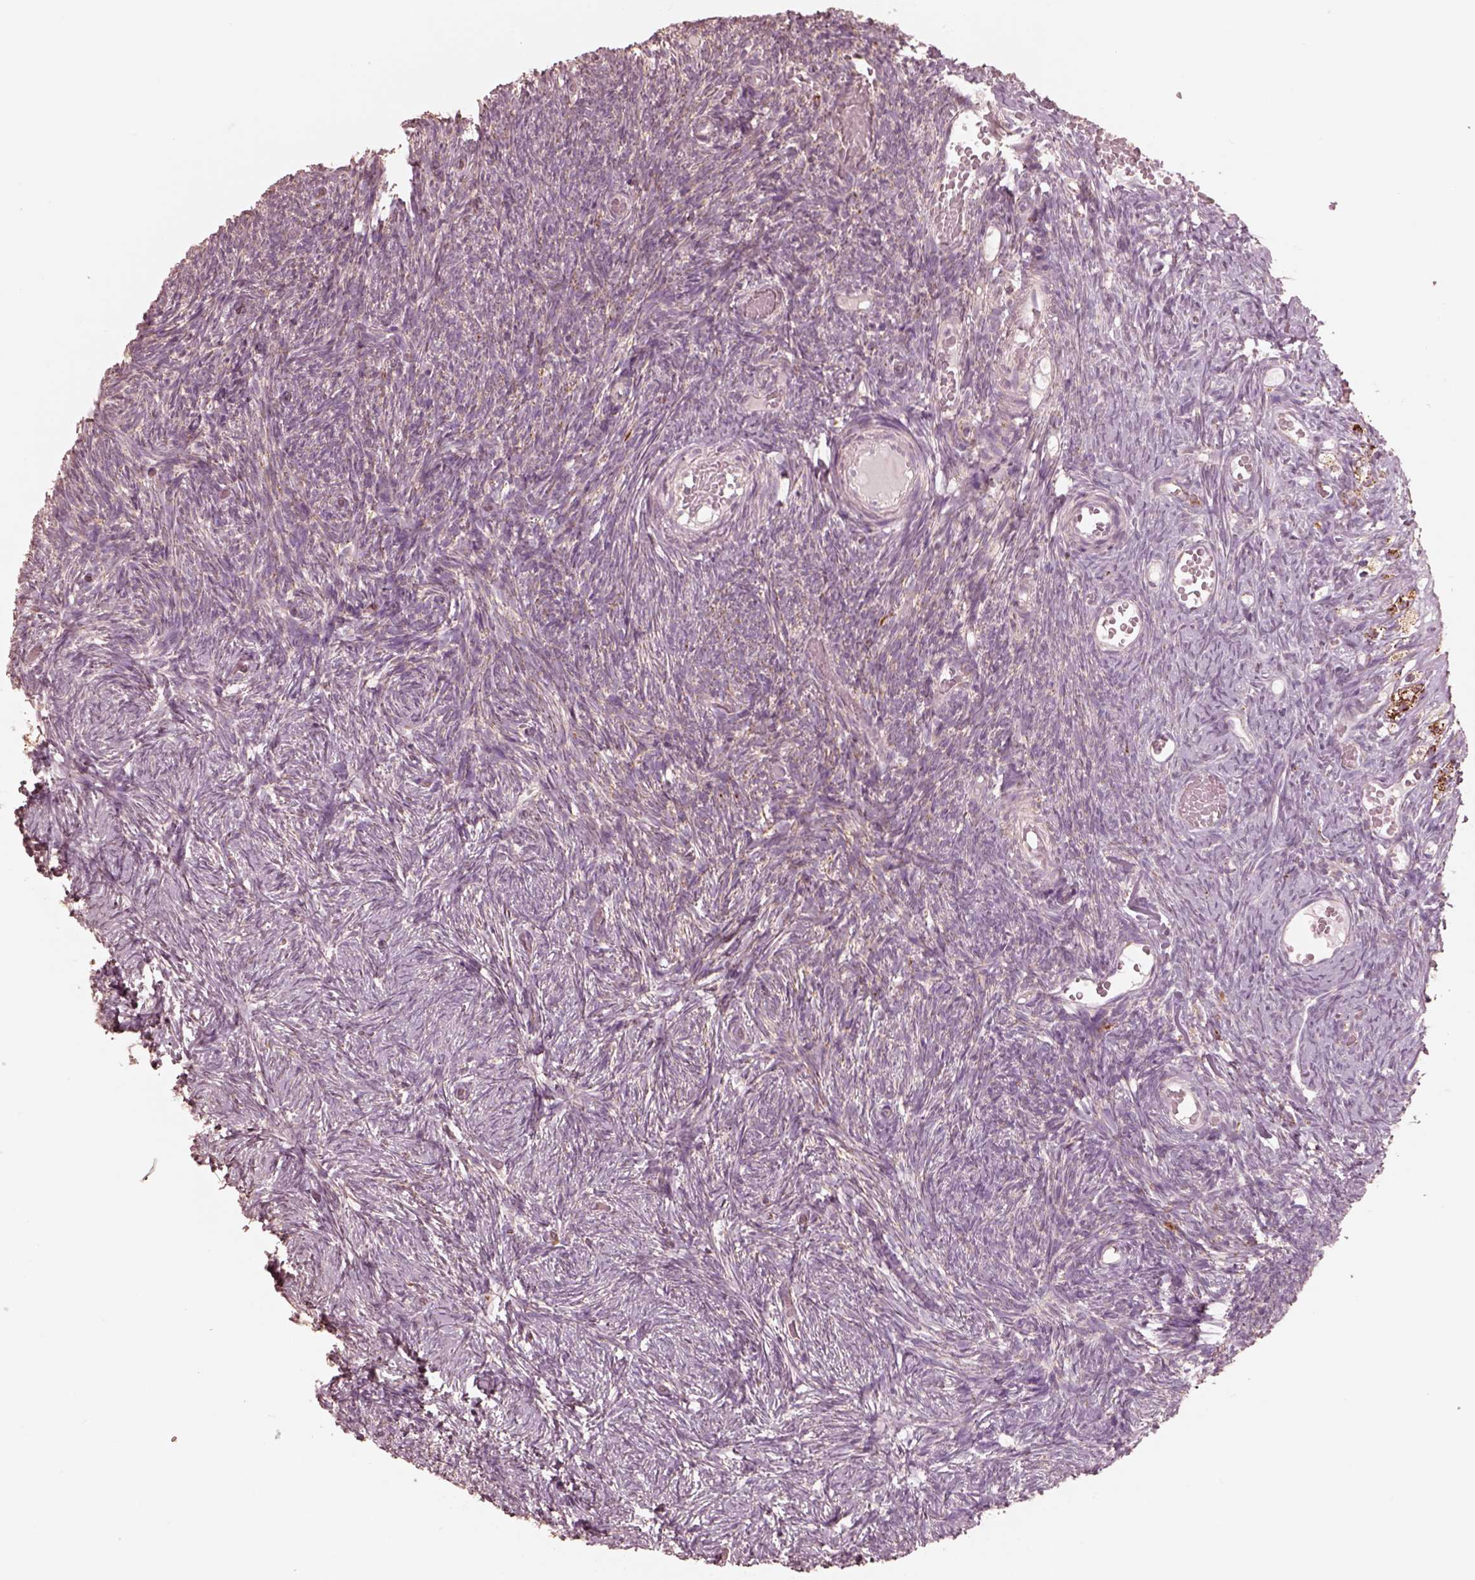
{"staining": {"intensity": "negative", "quantity": "none", "location": "none"}, "tissue": "ovary", "cell_type": "Ovarian stroma cells", "image_type": "normal", "snomed": [{"axis": "morphology", "description": "Normal tissue, NOS"}, {"axis": "topography", "description": "Ovary"}], "caption": "Ovarian stroma cells are negative for protein expression in normal human ovary. (Brightfield microscopy of DAB immunohistochemistry (IHC) at high magnification).", "gene": "ENTPD6", "patient": {"sex": "female", "age": 39}}